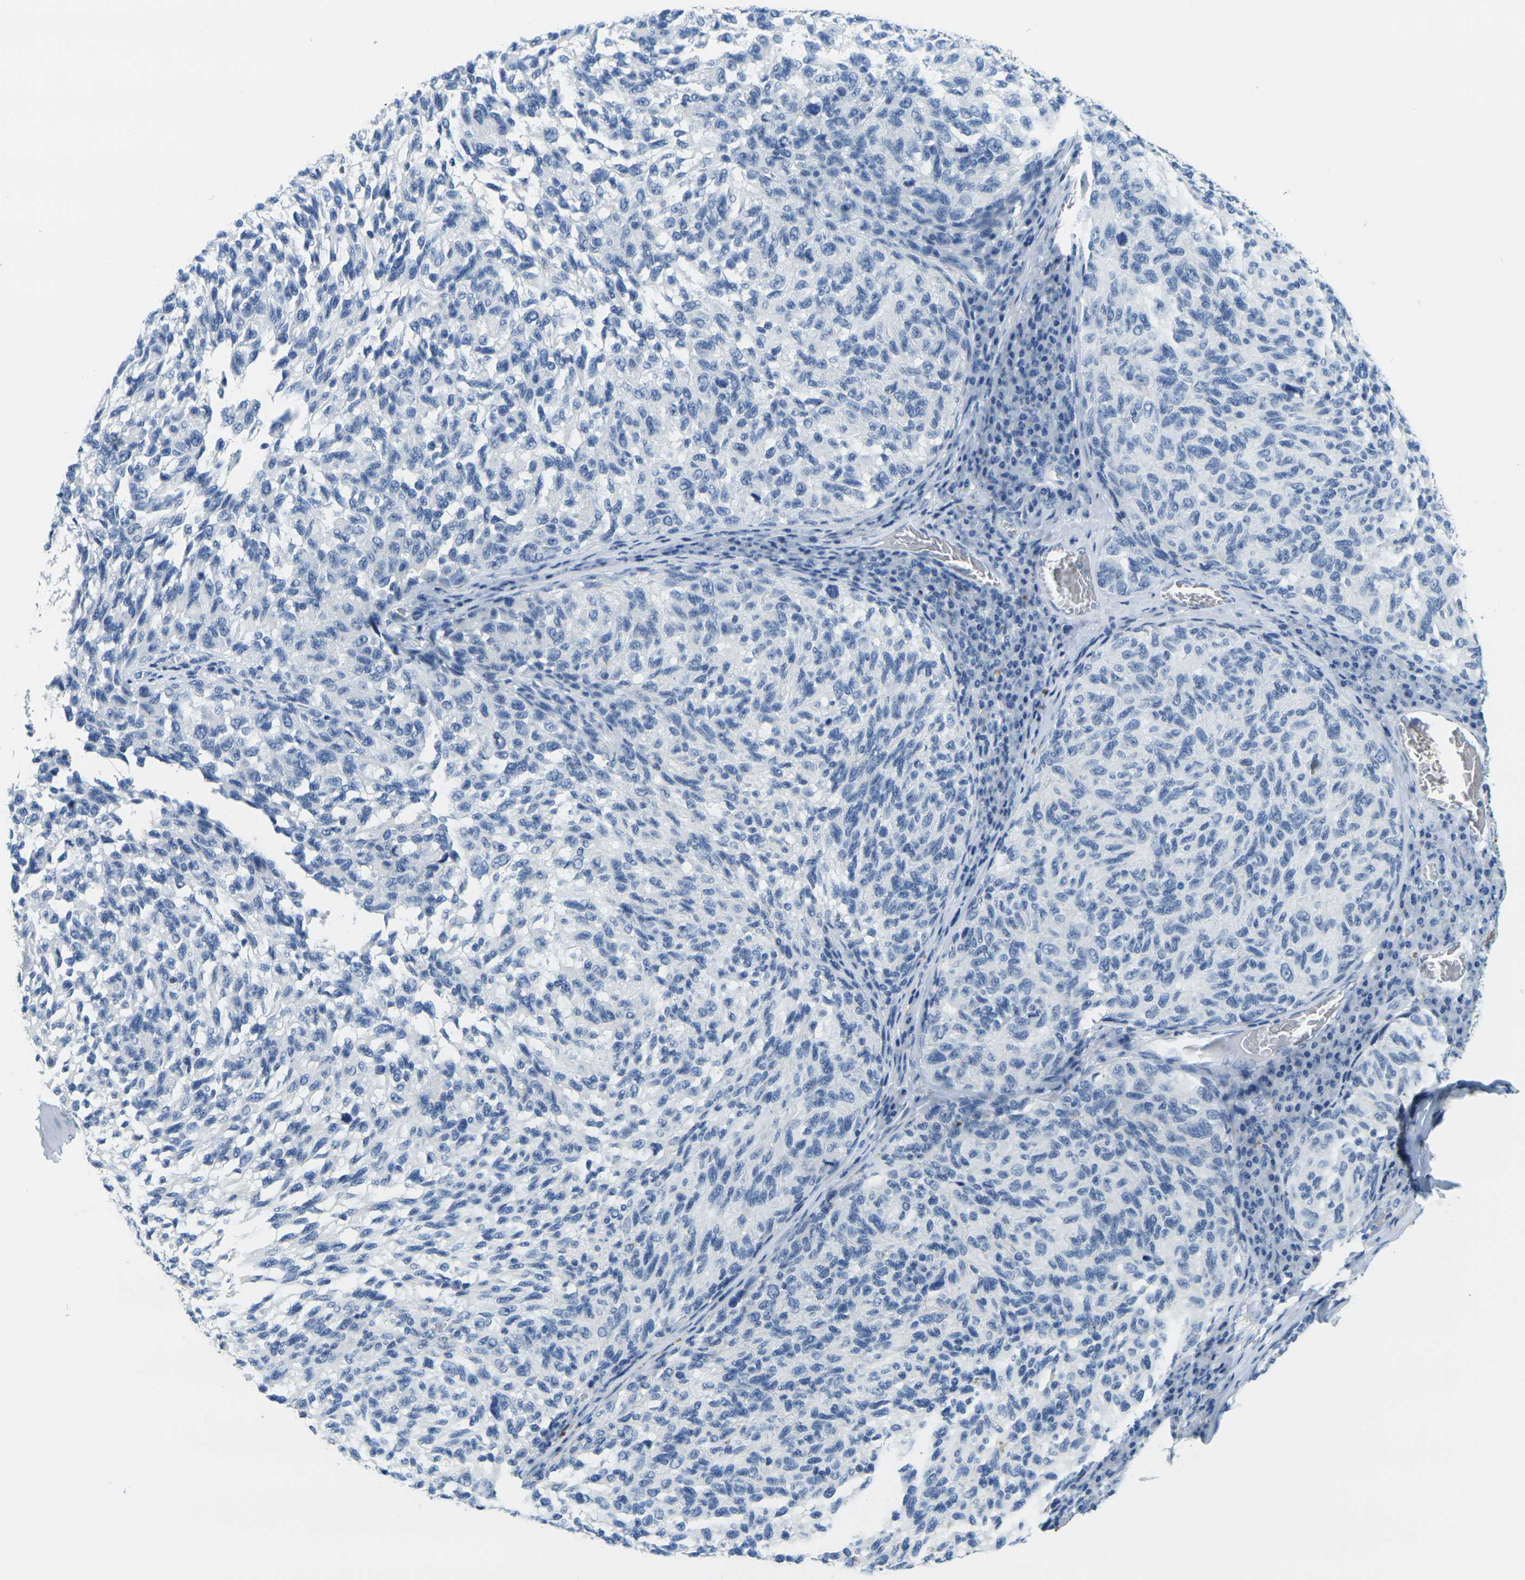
{"staining": {"intensity": "negative", "quantity": "none", "location": "none"}, "tissue": "melanoma", "cell_type": "Tumor cells", "image_type": "cancer", "snomed": [{"axis": "morphology", "description": "Malignant melanoma, NOS"}, {"axis": "topography", "description": "Skin"}], "caption": "Protein analysis of melanoma shows no significant positivity in tumor cells.", "gene": "GPR15", "patient": {"sex": "female", "age": 73}}